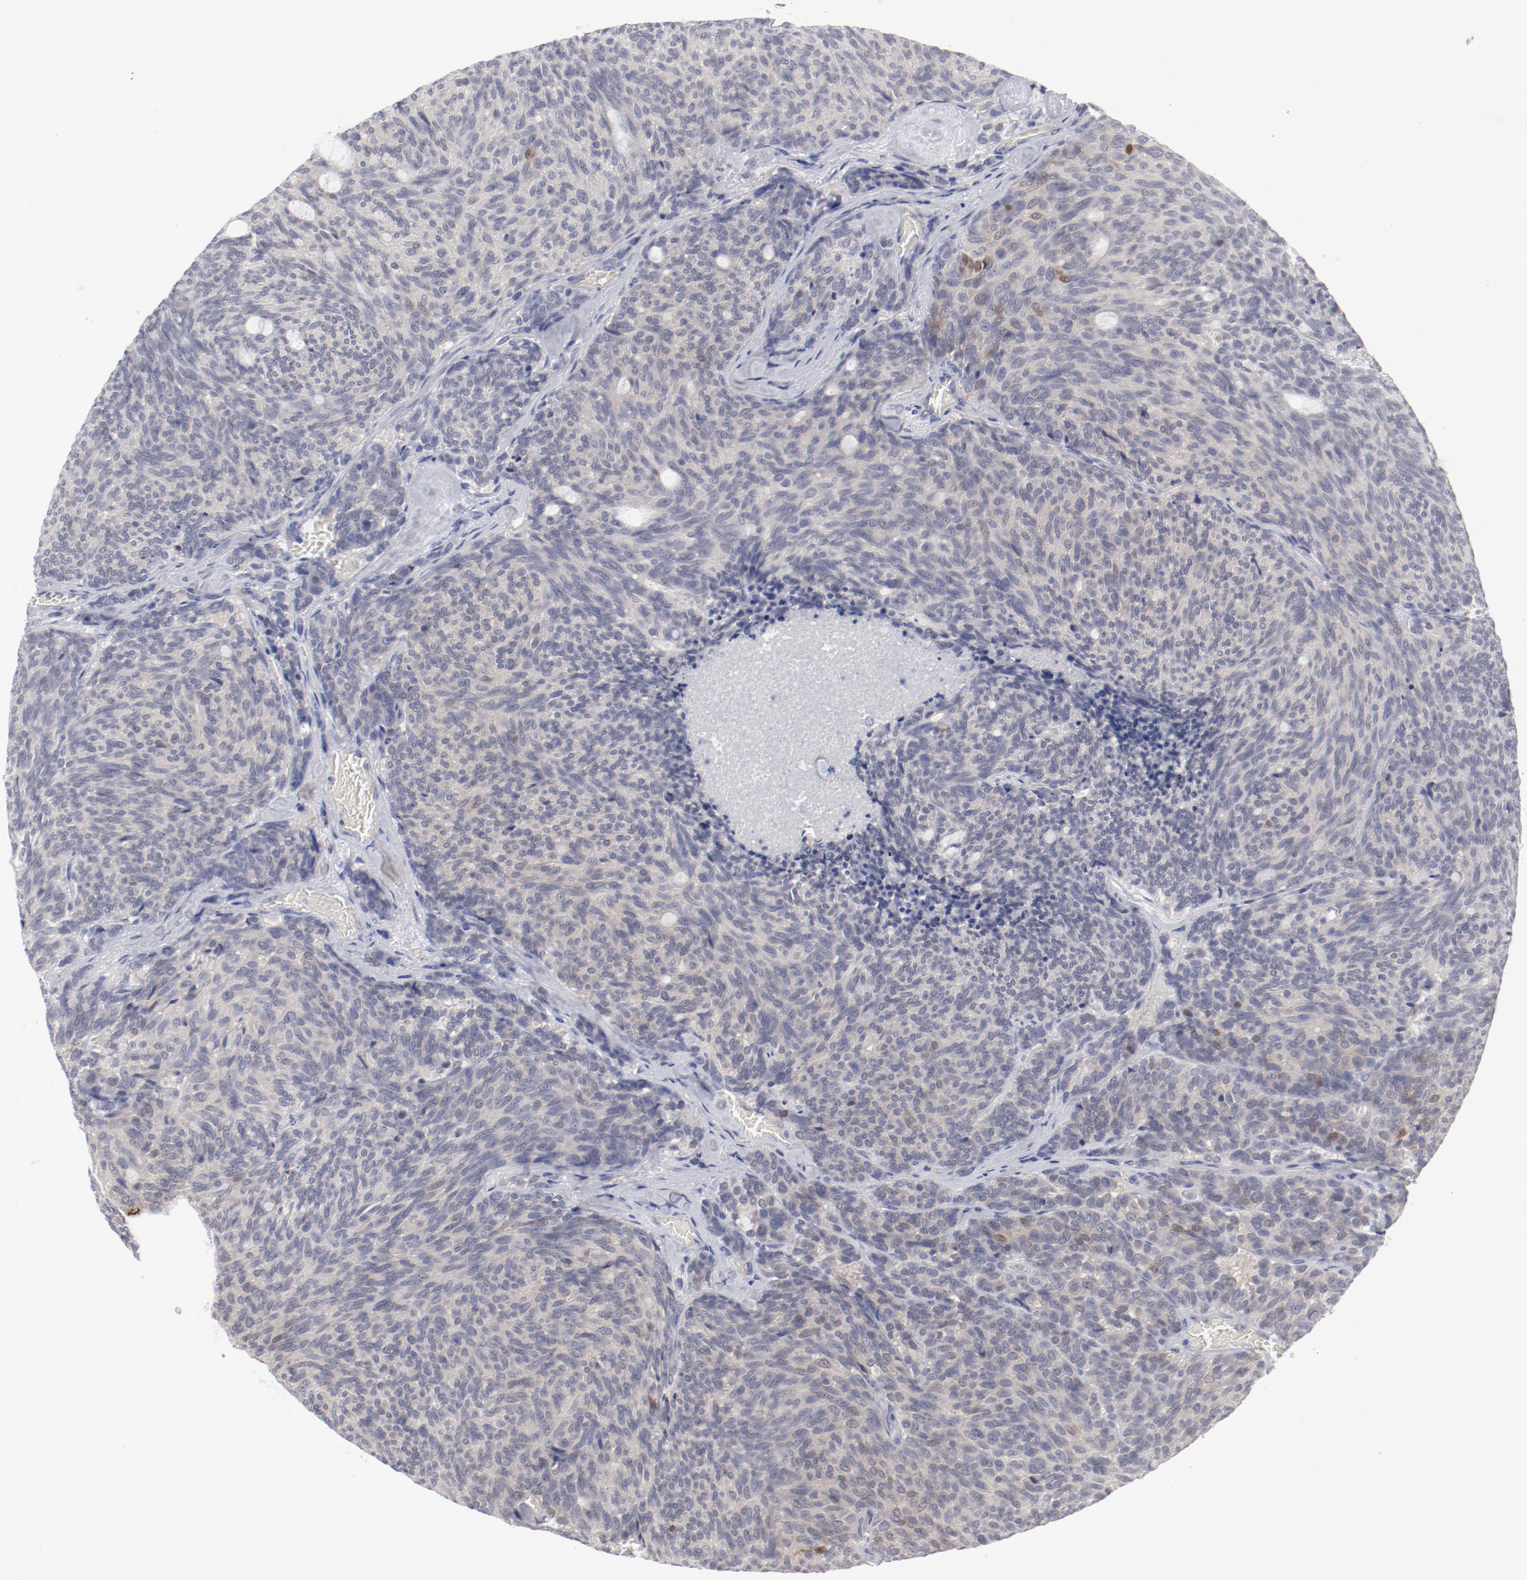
{"staining": {"intensity": "negative", "quantity": "none", "location": "none"}, "tissue": "carcinoid", "cell_type": "Tumor cells", "image_type": "cancer", "snomed": [{"axis": "morphology", "description": "Carcinoid, malignant, NOS"}, {"axis": "topography", "description": "Pancreas"}], "caption": "Human carcinoid stained for a protein using immunohistochemistry (IHC) demonstrates no expression in tumor cells.", "gene": "SH3BGR", "patient": {"sex": "female", "age": 54}}